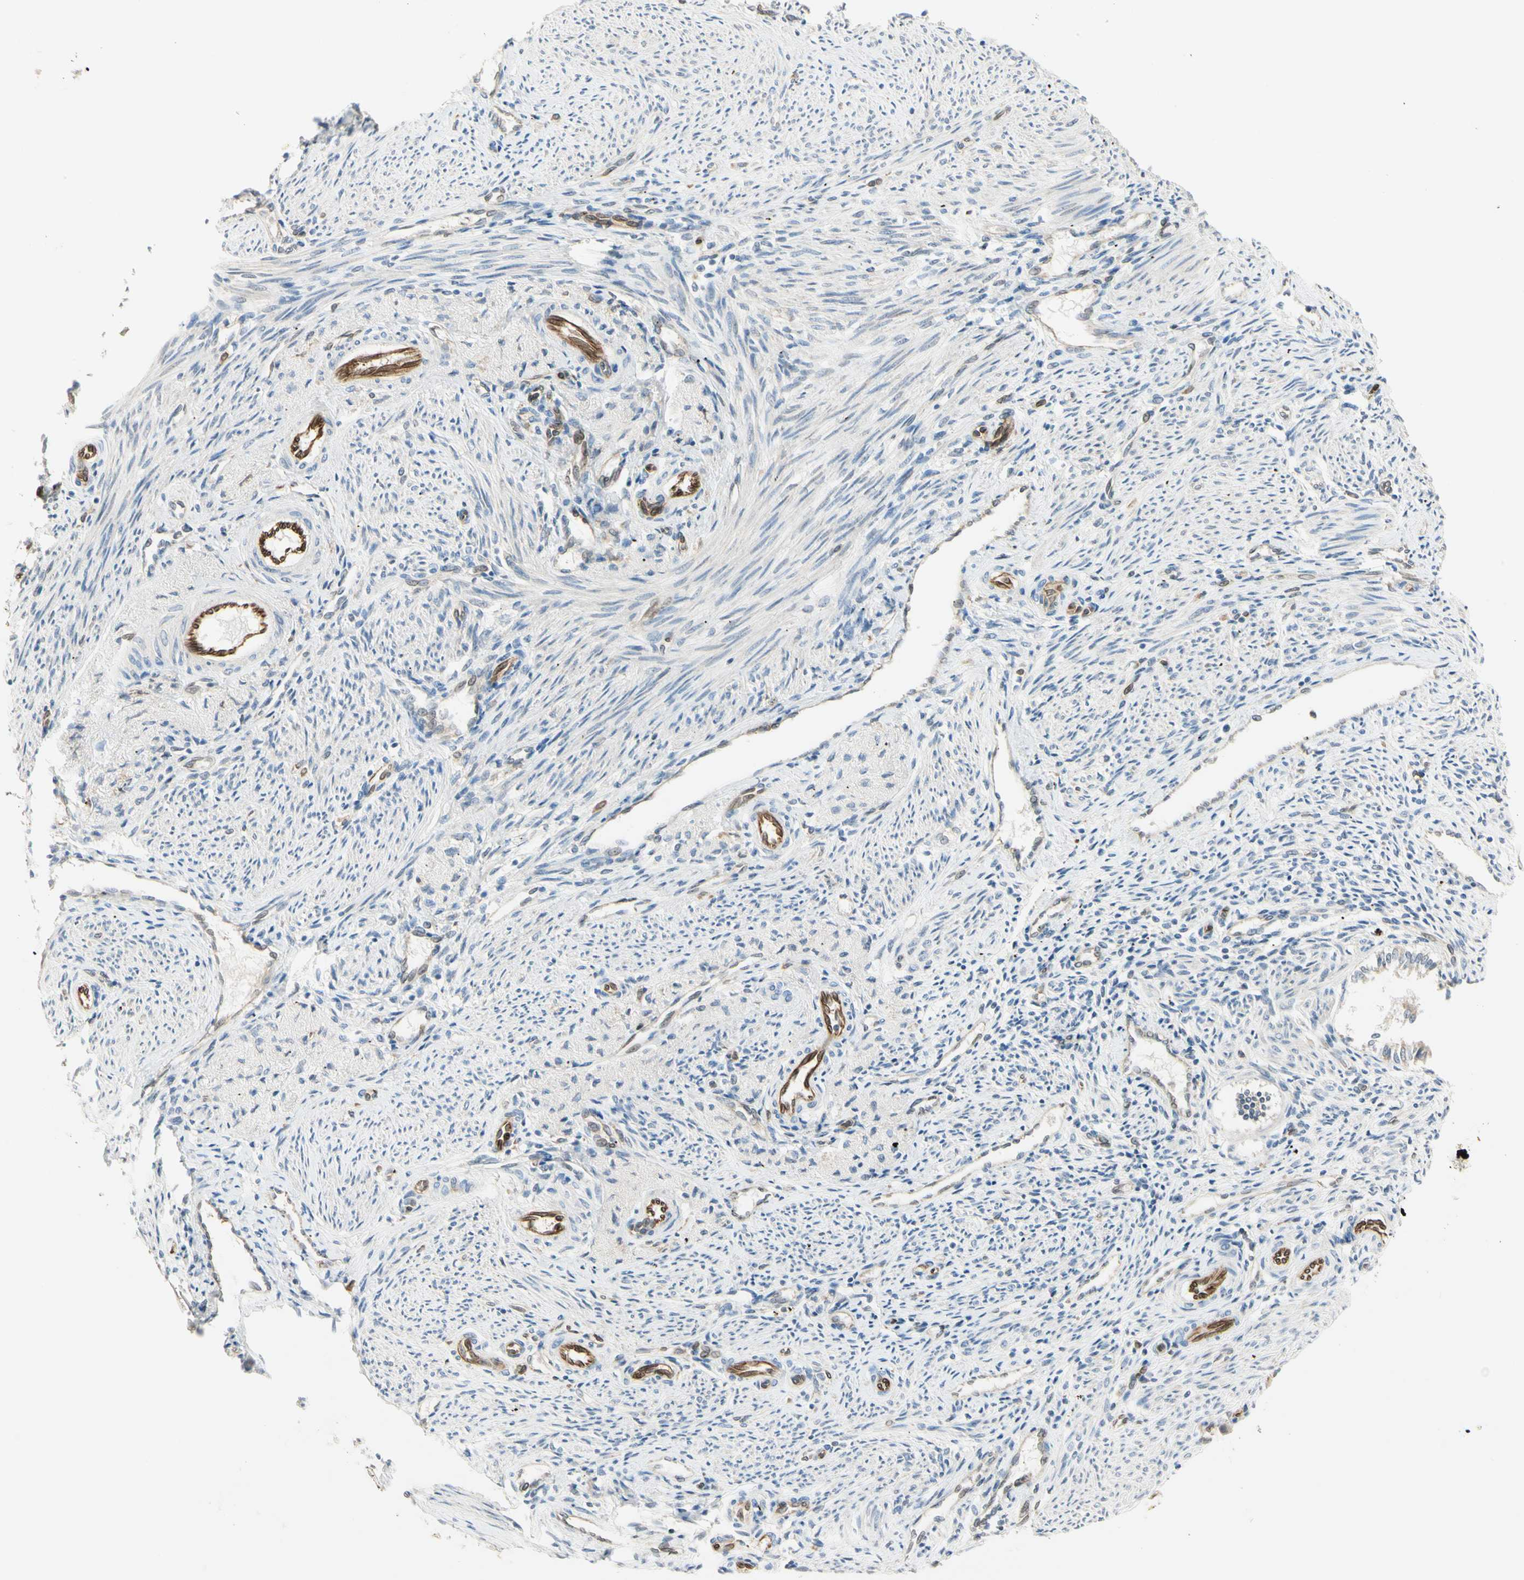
{"staining": {"intensity": "negative", "quantity": "none", "location": "none"}, "tissue": "endometrium", "cell_type": "Cells in endometrial stroma", "image_type": "normal", "snomed": [{"axis": "morphology", "description": "Normal tissue, NOS"}, {"axis": "topography", "description": "Endometrium"}], "caption": "Immunohistochemistry (IHC) micrograph of benign endometrium stained for a protein (brown), which demonstrates no expression in cells in endometrial stroma.", "gene": "LPCAT2", "patient": {"sex": "female", "age": 42}}